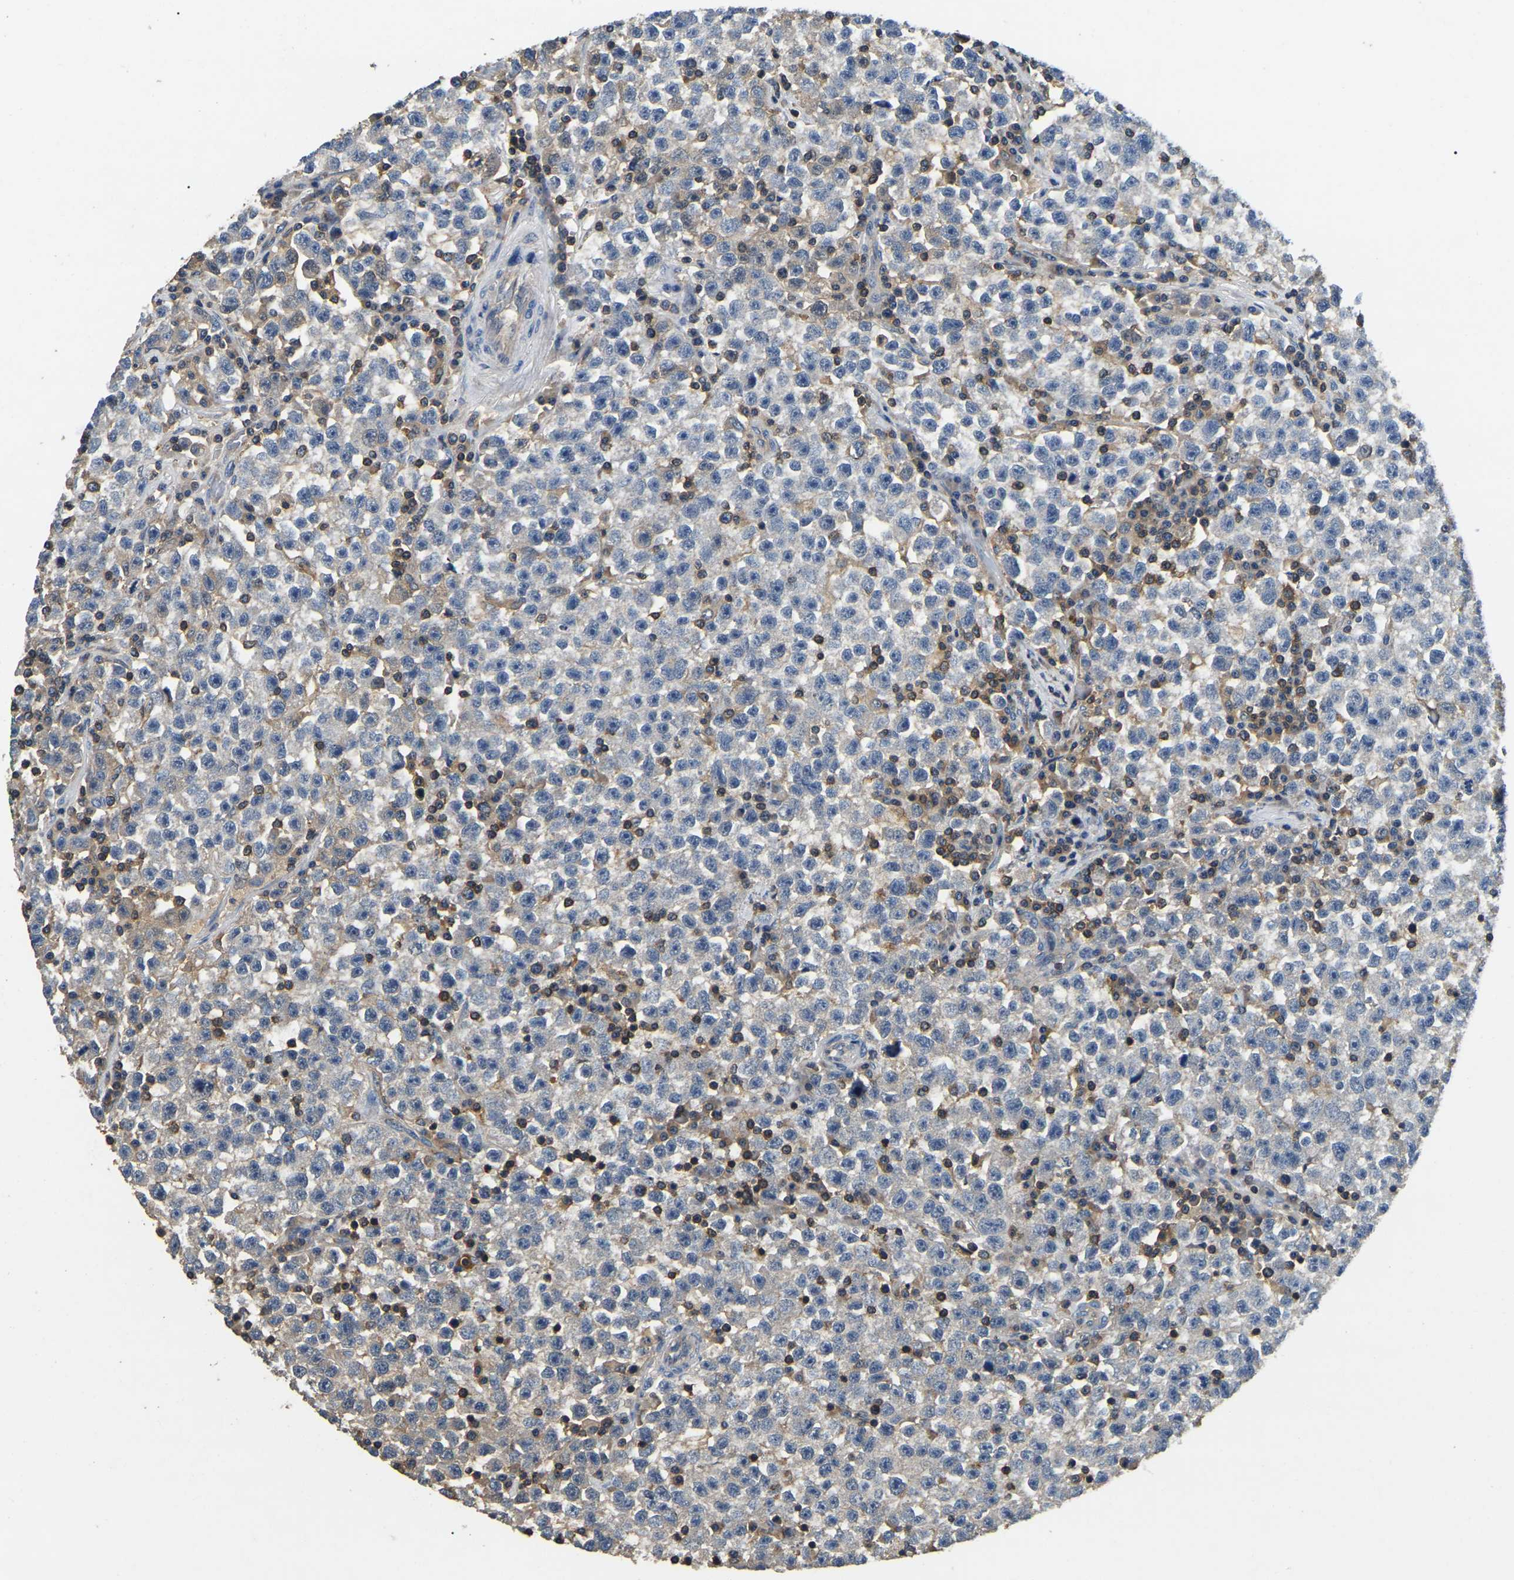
{"staining": {"intensity": "weak", "quantity": "25%-75%", "location": "cytoplasmic/membranous"}, "tissue": "testis cancer", "cell_type": "Tumor cells", "image_type": "cancer", "snomed": [{"axis": "morphology", "description": "Seminoma, NOS"}, {"axis": "topography", "description": "Testis"}], "caption": "DAB (3,3'-diaminobenzidine) immunohistochemical staining of seminoma (testis) exhibits weak cytoplasmic/membranous protein expression in approximately 25%-75% of tumor cells. (IHC, brightfield microscopy, high magnification).", "gene": "SMPD2", "patient": {"sex": "male", "age": 22}}